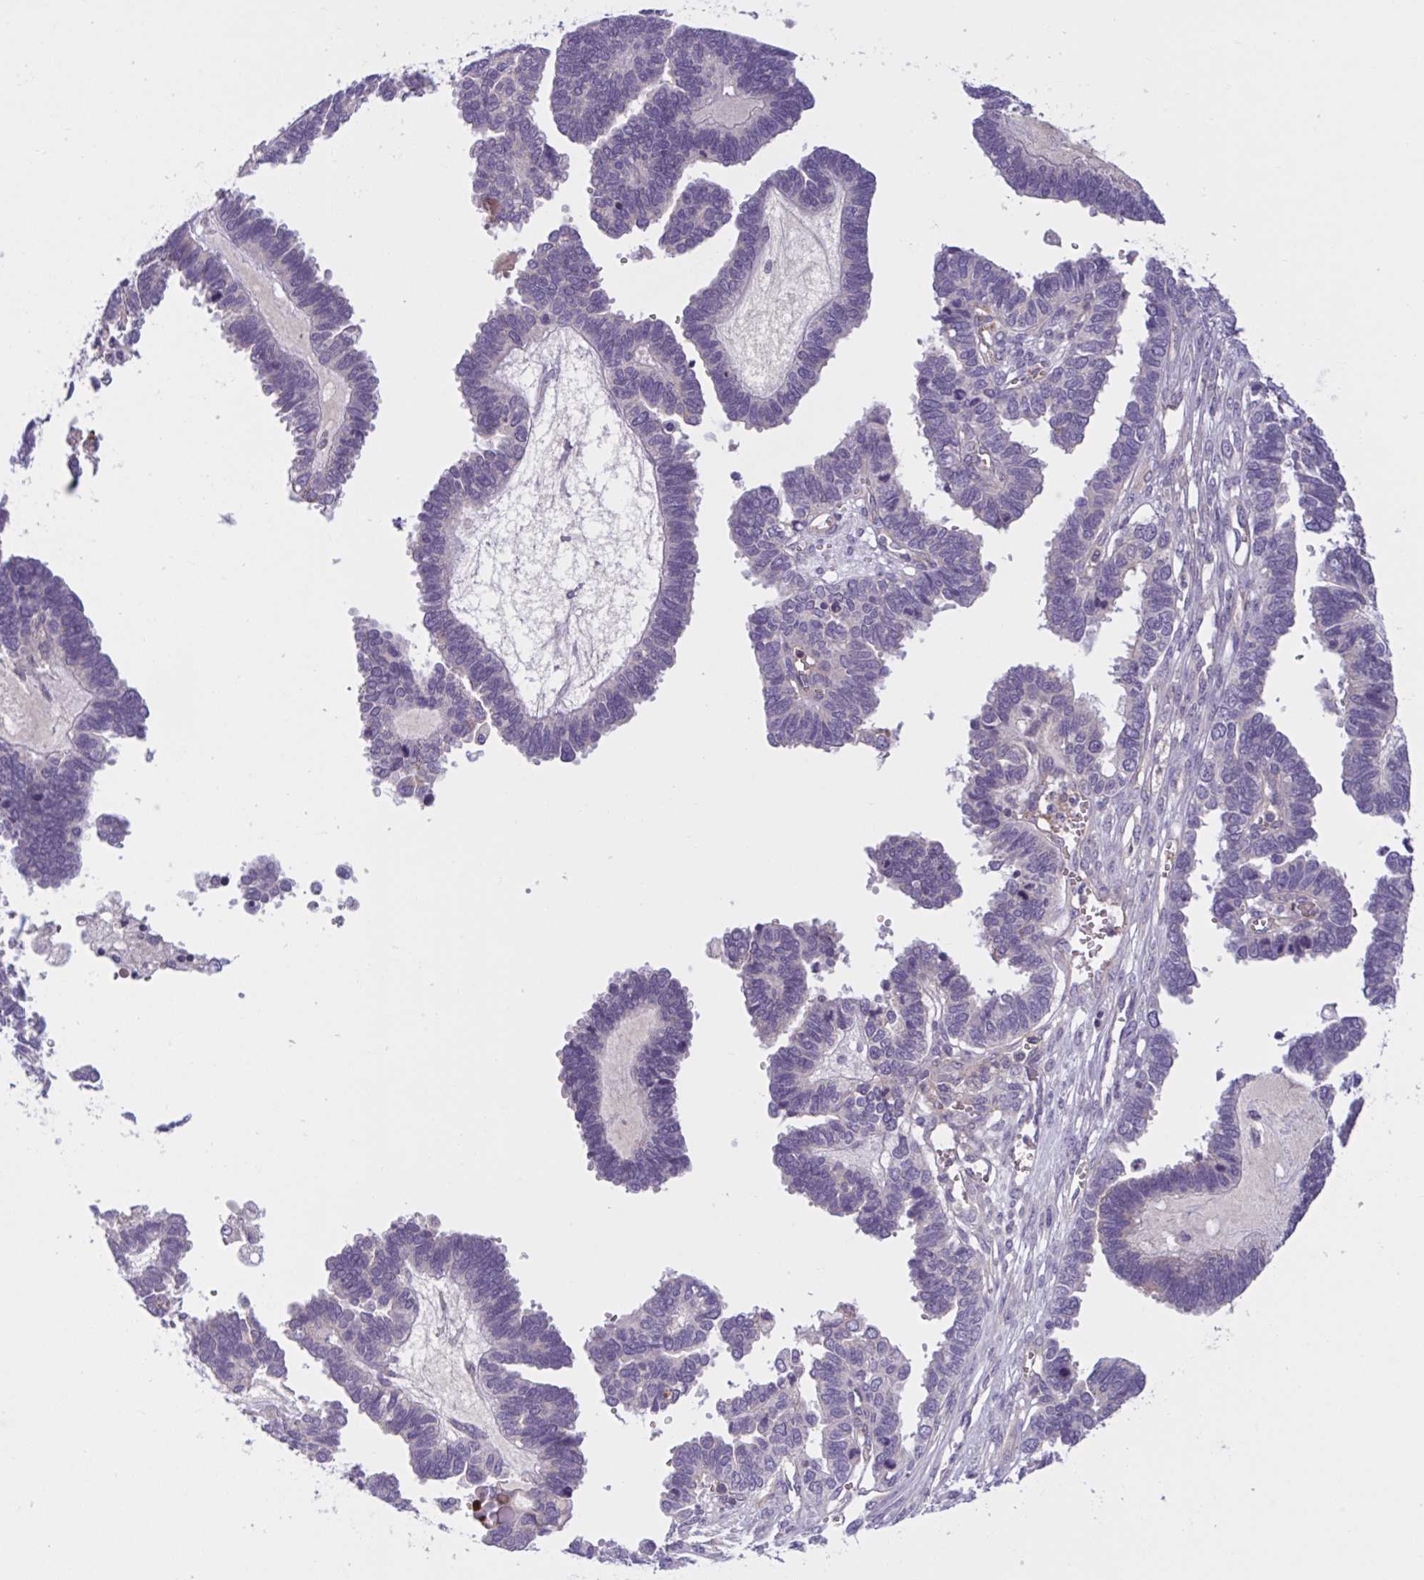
{"staining": {"intensity": "negative", "quantity": "none", "location": "none"}, "tissue": "ovarian cancer", "cell_type": "Tumor cells", "image_type": "cancer", "snomed": [{"axis": "morphology", "description": "Cystadenocarcinoma, serous, NOS"}, {"axis": "topography", "description": "Ovary"}], "caption": "An immunohistochemistry image of serous cystadenocarcinoma (ovarian) is shown. There is no staining in tumor cells of serous cystadenocarcinoma (ovarian). The staining was performed using DAB (3,3'-diaminobenzidine) to visualize the protein expression in brown, while the nuclei were stained in blue with hematoxylin (Magnification: 20x).", "gene": "WNT9B", "patient": {"sex": "female", "age": 51}}